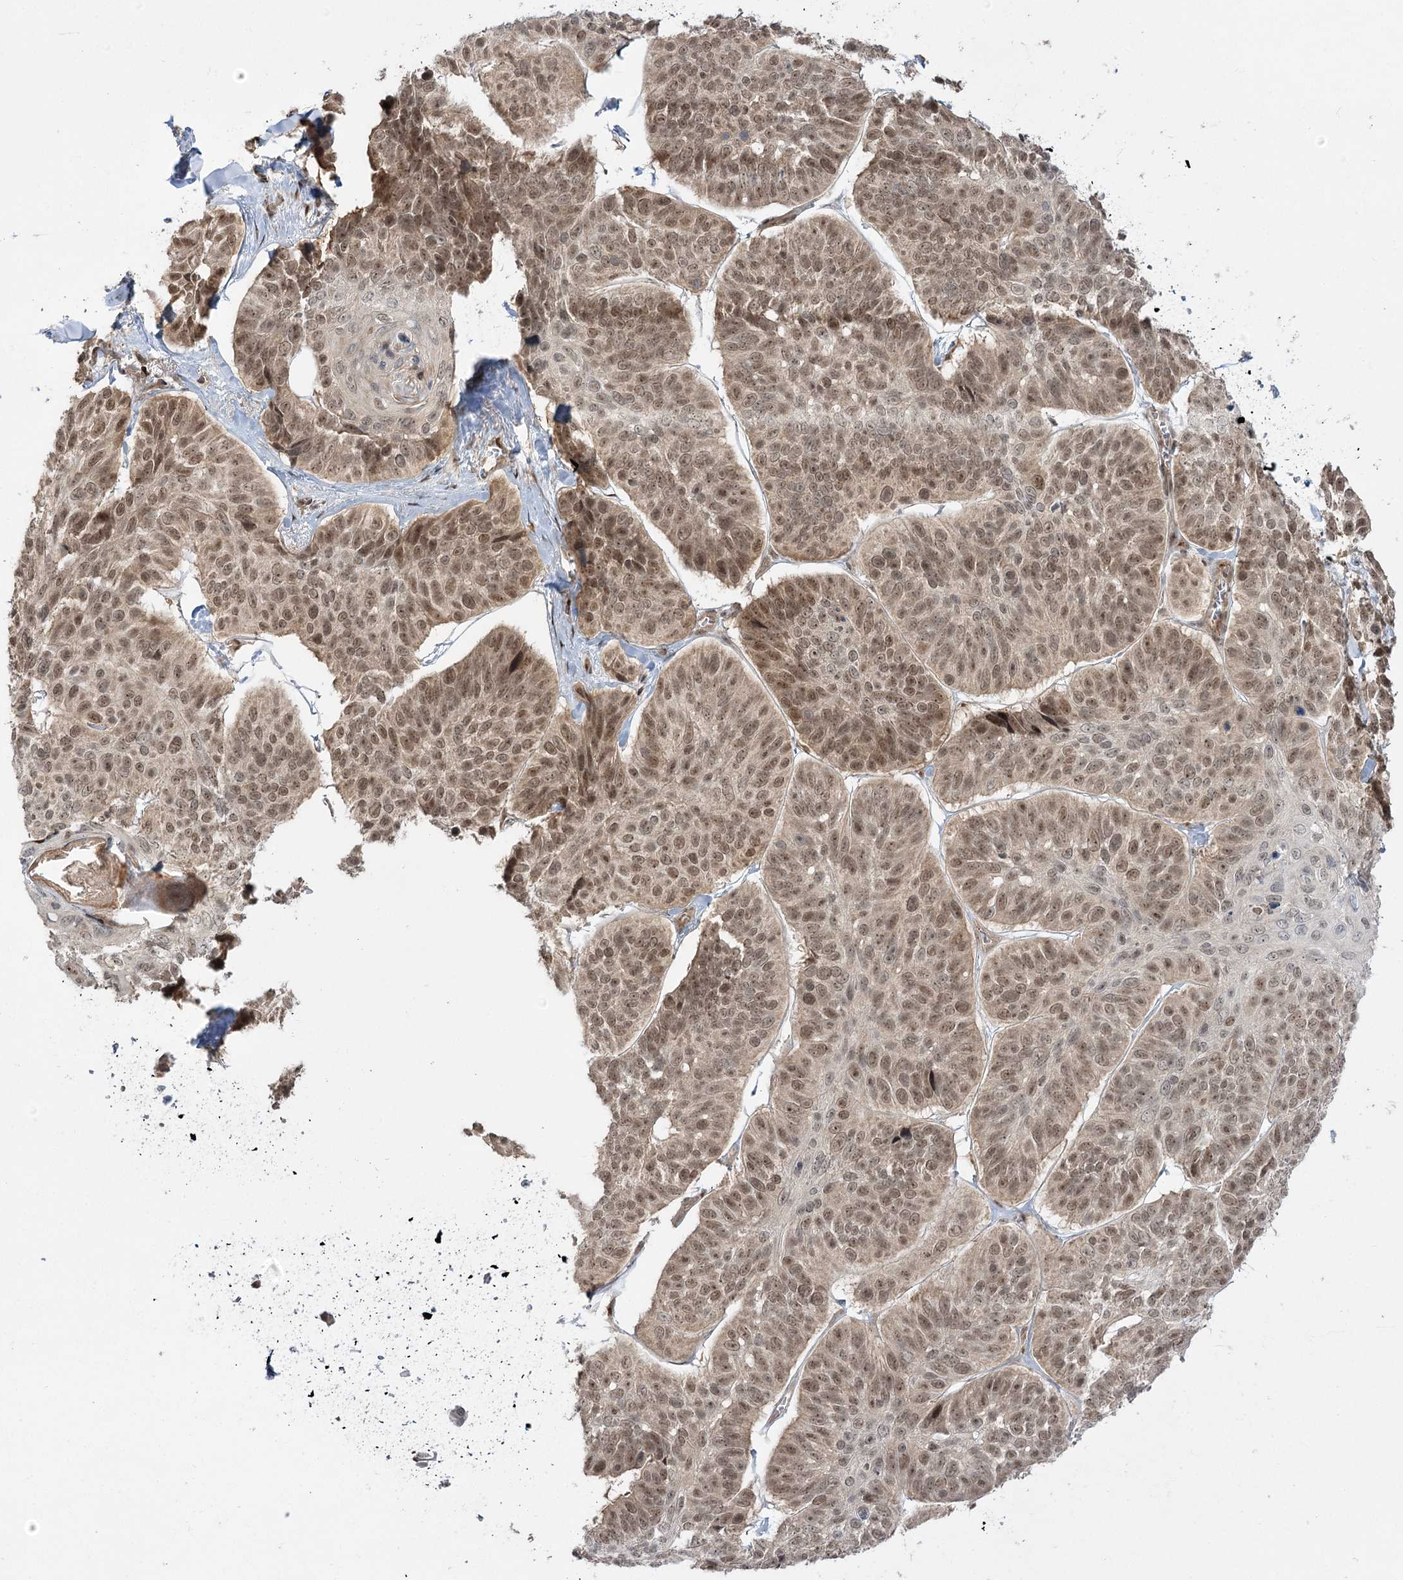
{"staining": {"intensity": "moderate", "quantity": ">75%", "location": "nuclear"}, "tissue": "skin cancer", "cell_type": "Tumor cells", "image_type": "cancer", "snomed": [{"axis": "morphology", "description": "Basal cell carcinoma"}, {"axis": "topography", "description": "Skin"}], "caption": "Human skin basal cell carcinoma stained with a brown dye displays moderate nuclear positive expression in about >75% of tumor cells.", "gene": "HELQ", "patient": {"sex": "male", "age": 62}}